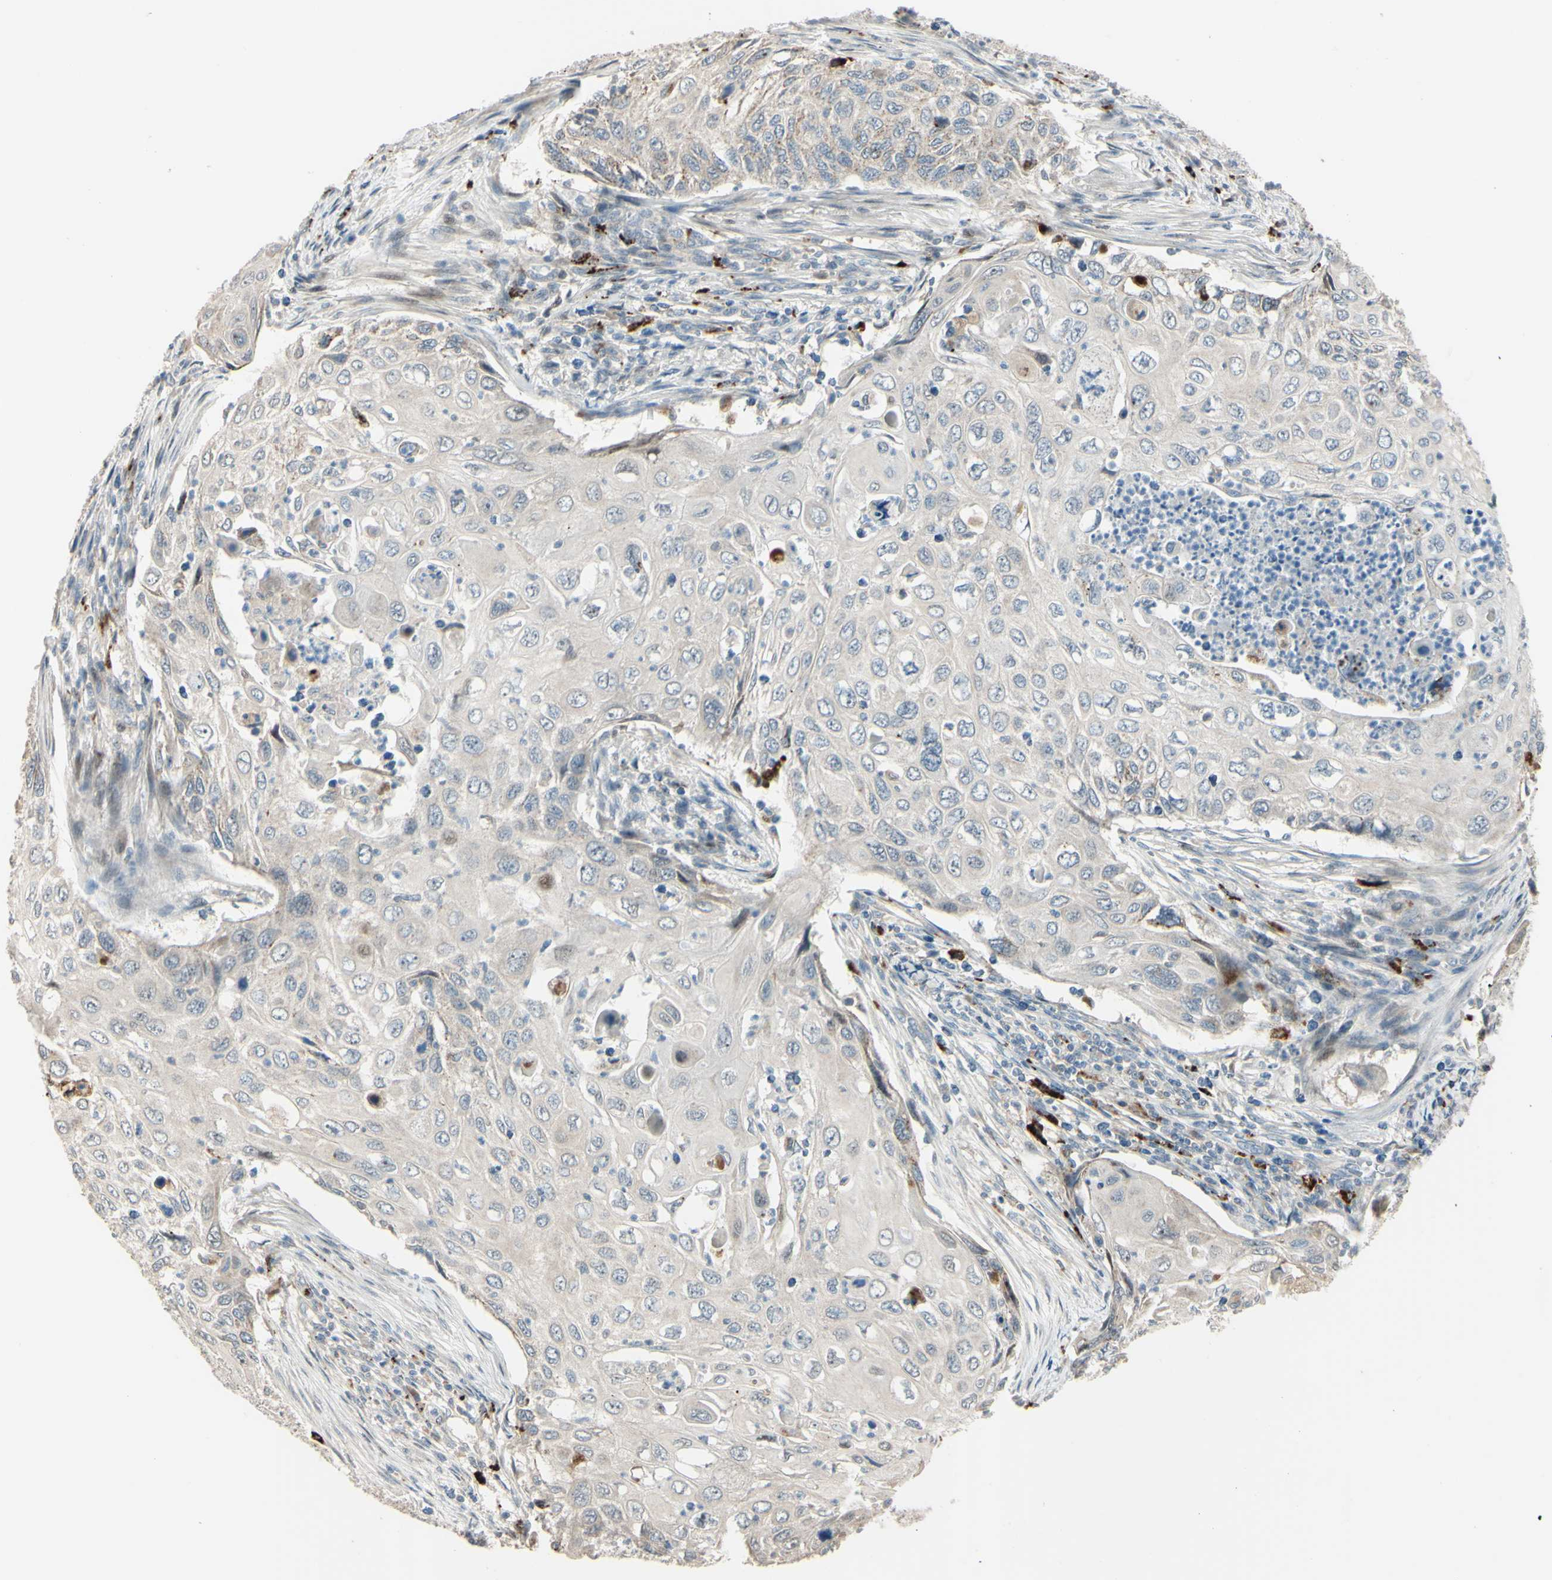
{"staining": {"intensity": "weak", "quantity": "<25%", "location": "cytoplasmic/membranous"}, "tissue": "cervical cancer", "cell_type": "Tumor cells", "image_type": "cancer", "snomed": [{"axis": "morphology", "description": "Squamous cell carcinoma, NOS"}, {"axis": "topography", "description": "Cervix"}], "caption": "This is a micrograph of immunohistochemistry staining of cervical cancer (squamous cell carcinoma), which shows no positivity in tumor cells.", "gene": "NDFIP1", "patient": {"sex": "female", "age": 70}}